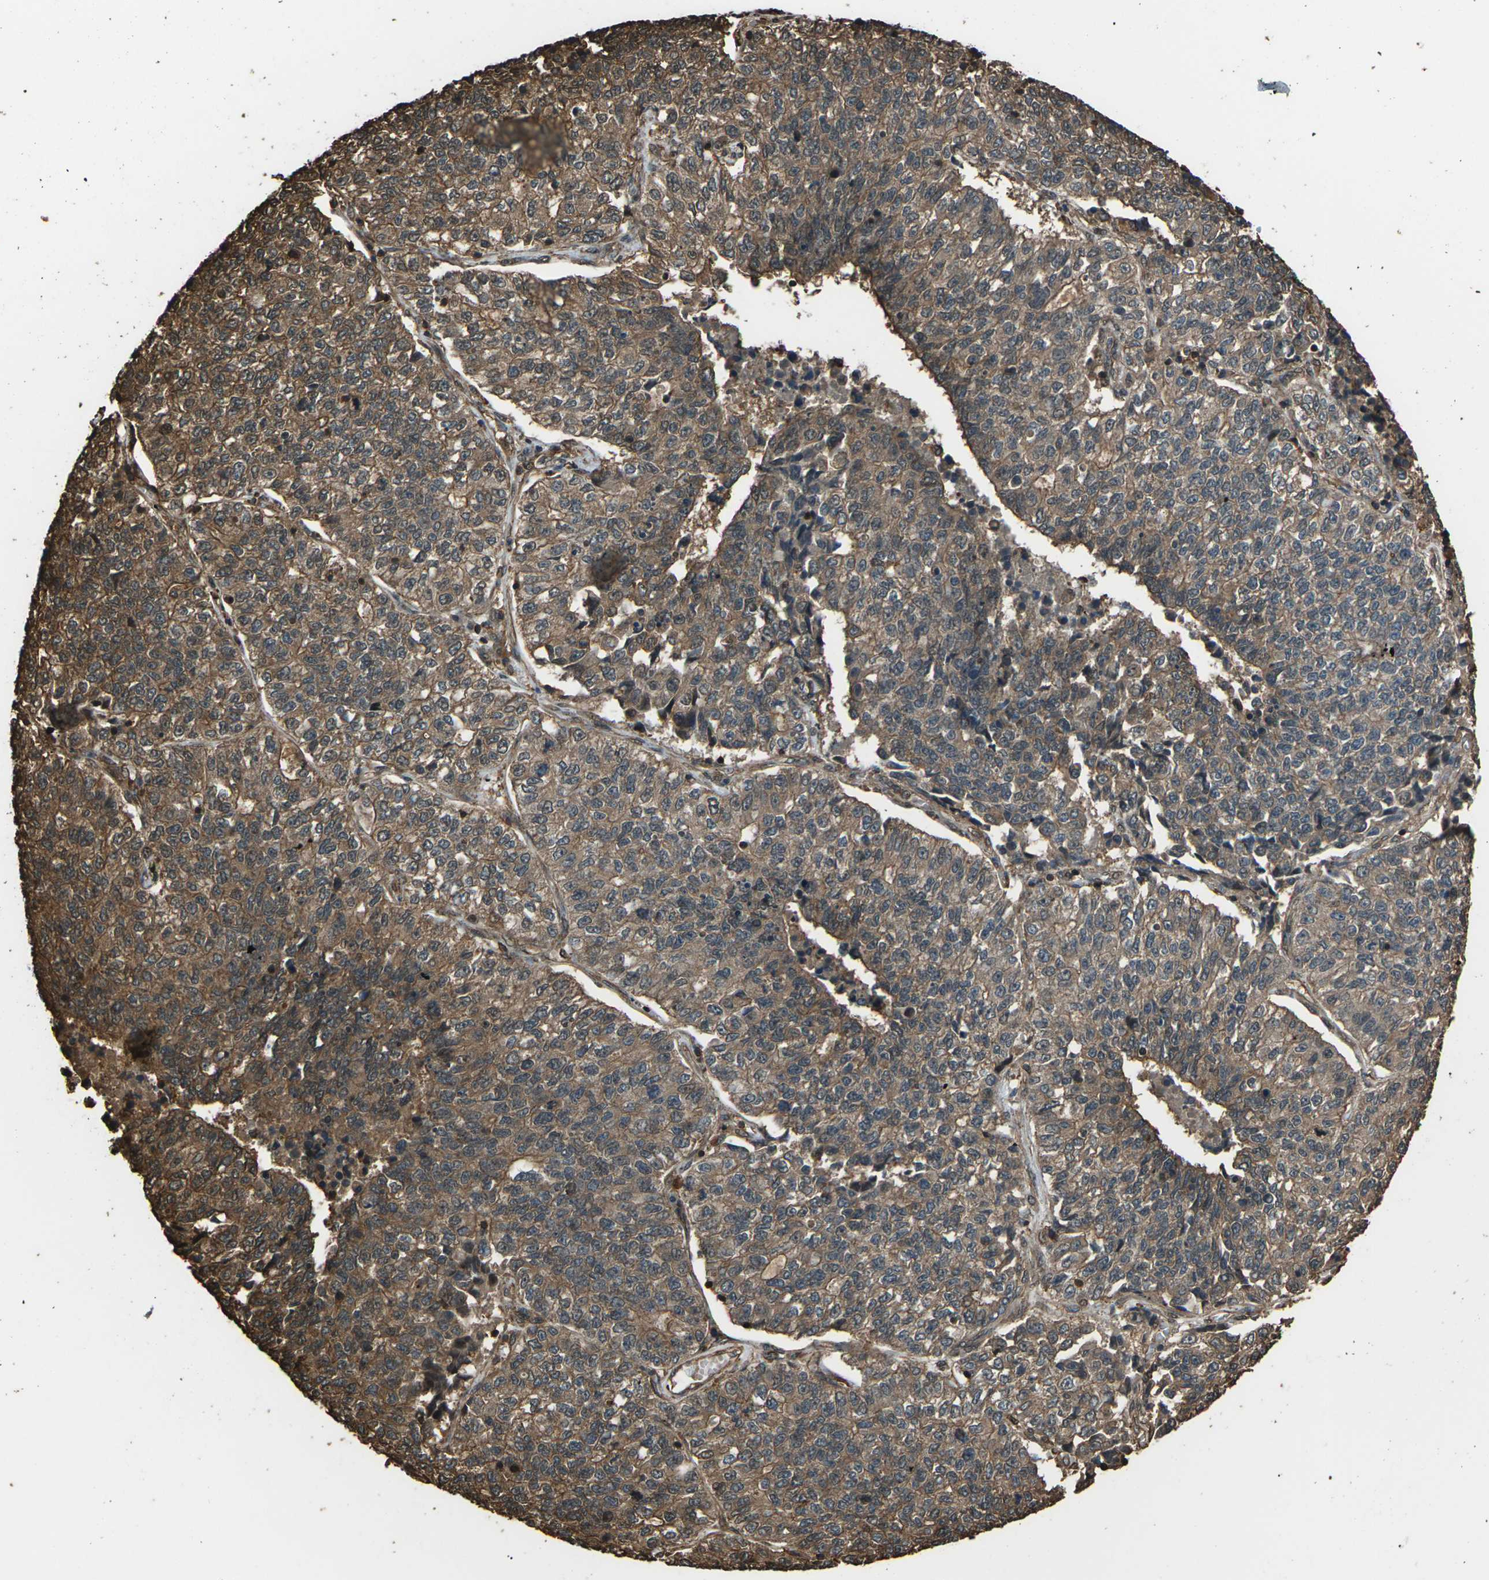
{"staining": {"intensity": "moderate", "quantity": ">75%", "location": "cytoplasmic/membranous"}, "tissue": "lung cancer", "cell_type": "Tumor cells", "image_type": "cancer", "snomed": [{"axis": "morphology", "description": "Adenocarcinoma, NOS"}, {"axis": "topography", "description": "Lung"}], "caption": "The immunohistochemical stain highlights moderate cytoplasmic/membranous positivity in tumor cells of adenocarcinoma (lung) tissue.", "gene": "DHPS", "patient": {"sex": "male", "age": 49}}